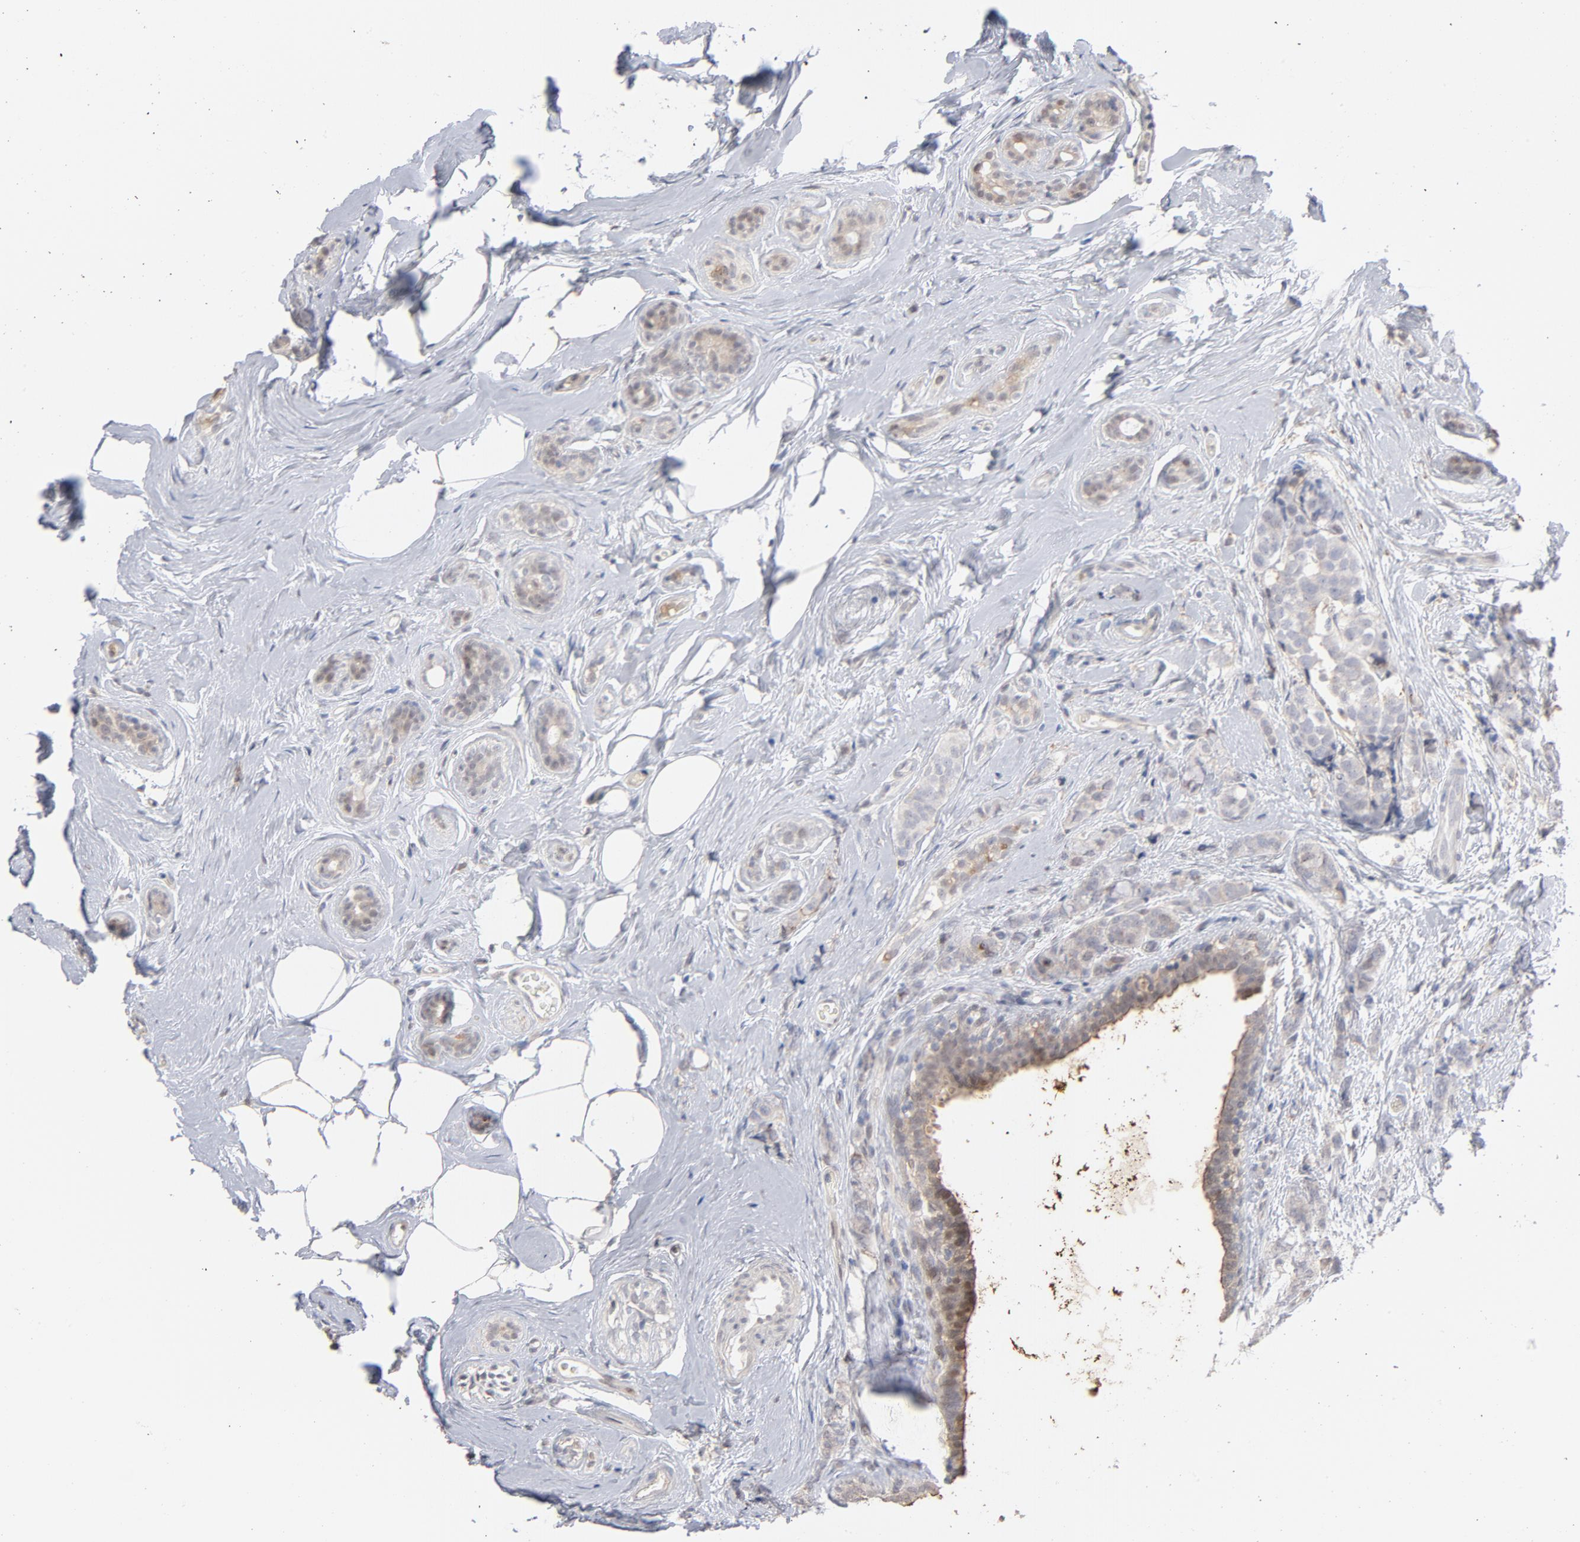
{"staining": {"intensity": "weak", "quantity": ">75%", "location": "cytoplasmic/membranous,nuclear"}, "tissue": "breast cancer", "cell_type": "Tumor cells", "image_type": "cancer", "snomed": [{"axis": "morphology", "description": "Lobular carcinoma"}, {"axis": "topography", "description": "Breast"}], "caption": "This image demonstrates lobular carcinoma (breast) stained with immunohistochemistry to label a protein in brown. The cytoplasmic/membranous and nuclear of tumor cells show weak positivity for the protein. Nuclei are counter-stained blue.", "gene": "PNMA1", "patient": {"sex": "female", "age": 60}}